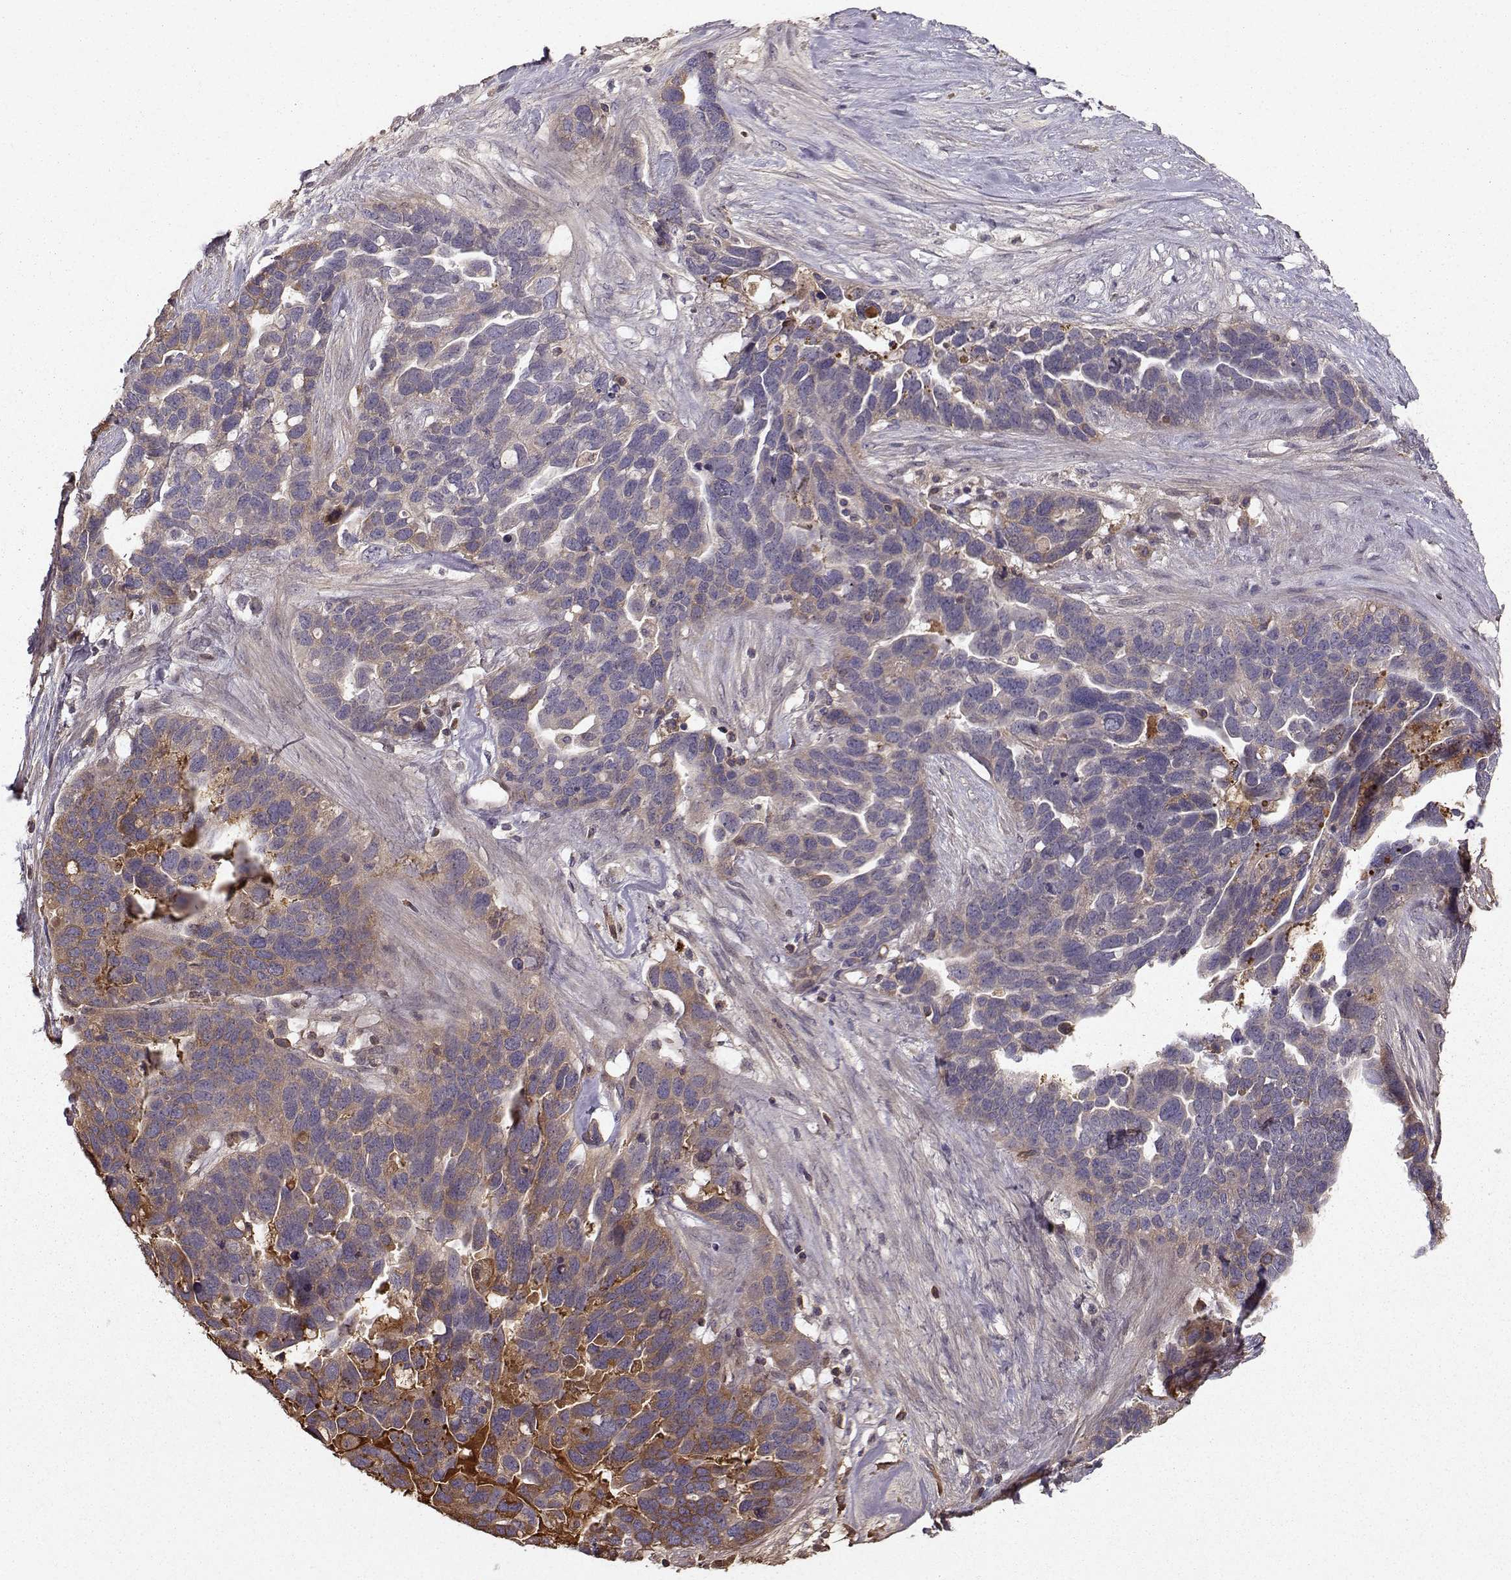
{"staining": {"intensity": "moderate", "quantity": "<25%", "location": "cytoplasmic/membranous"}, "tissue": "ovarian cancer", "cell_type": "Tumor cells", "image_type": "cancer", "snomed": [{"axis": "morphology", "description": "Cystadenocarcinoma, serous, NOS"}, {"axis": "topography", "description": "Ovary"}], "caption": "Protein expression analysis of ovarian serous cystadenocarcinoma demonstrates moderate cytoplasmic/membranous expression in about <25% of tumor cells.", "gene": "WNT6", "patient": {"sex": "female", "age": 54}}